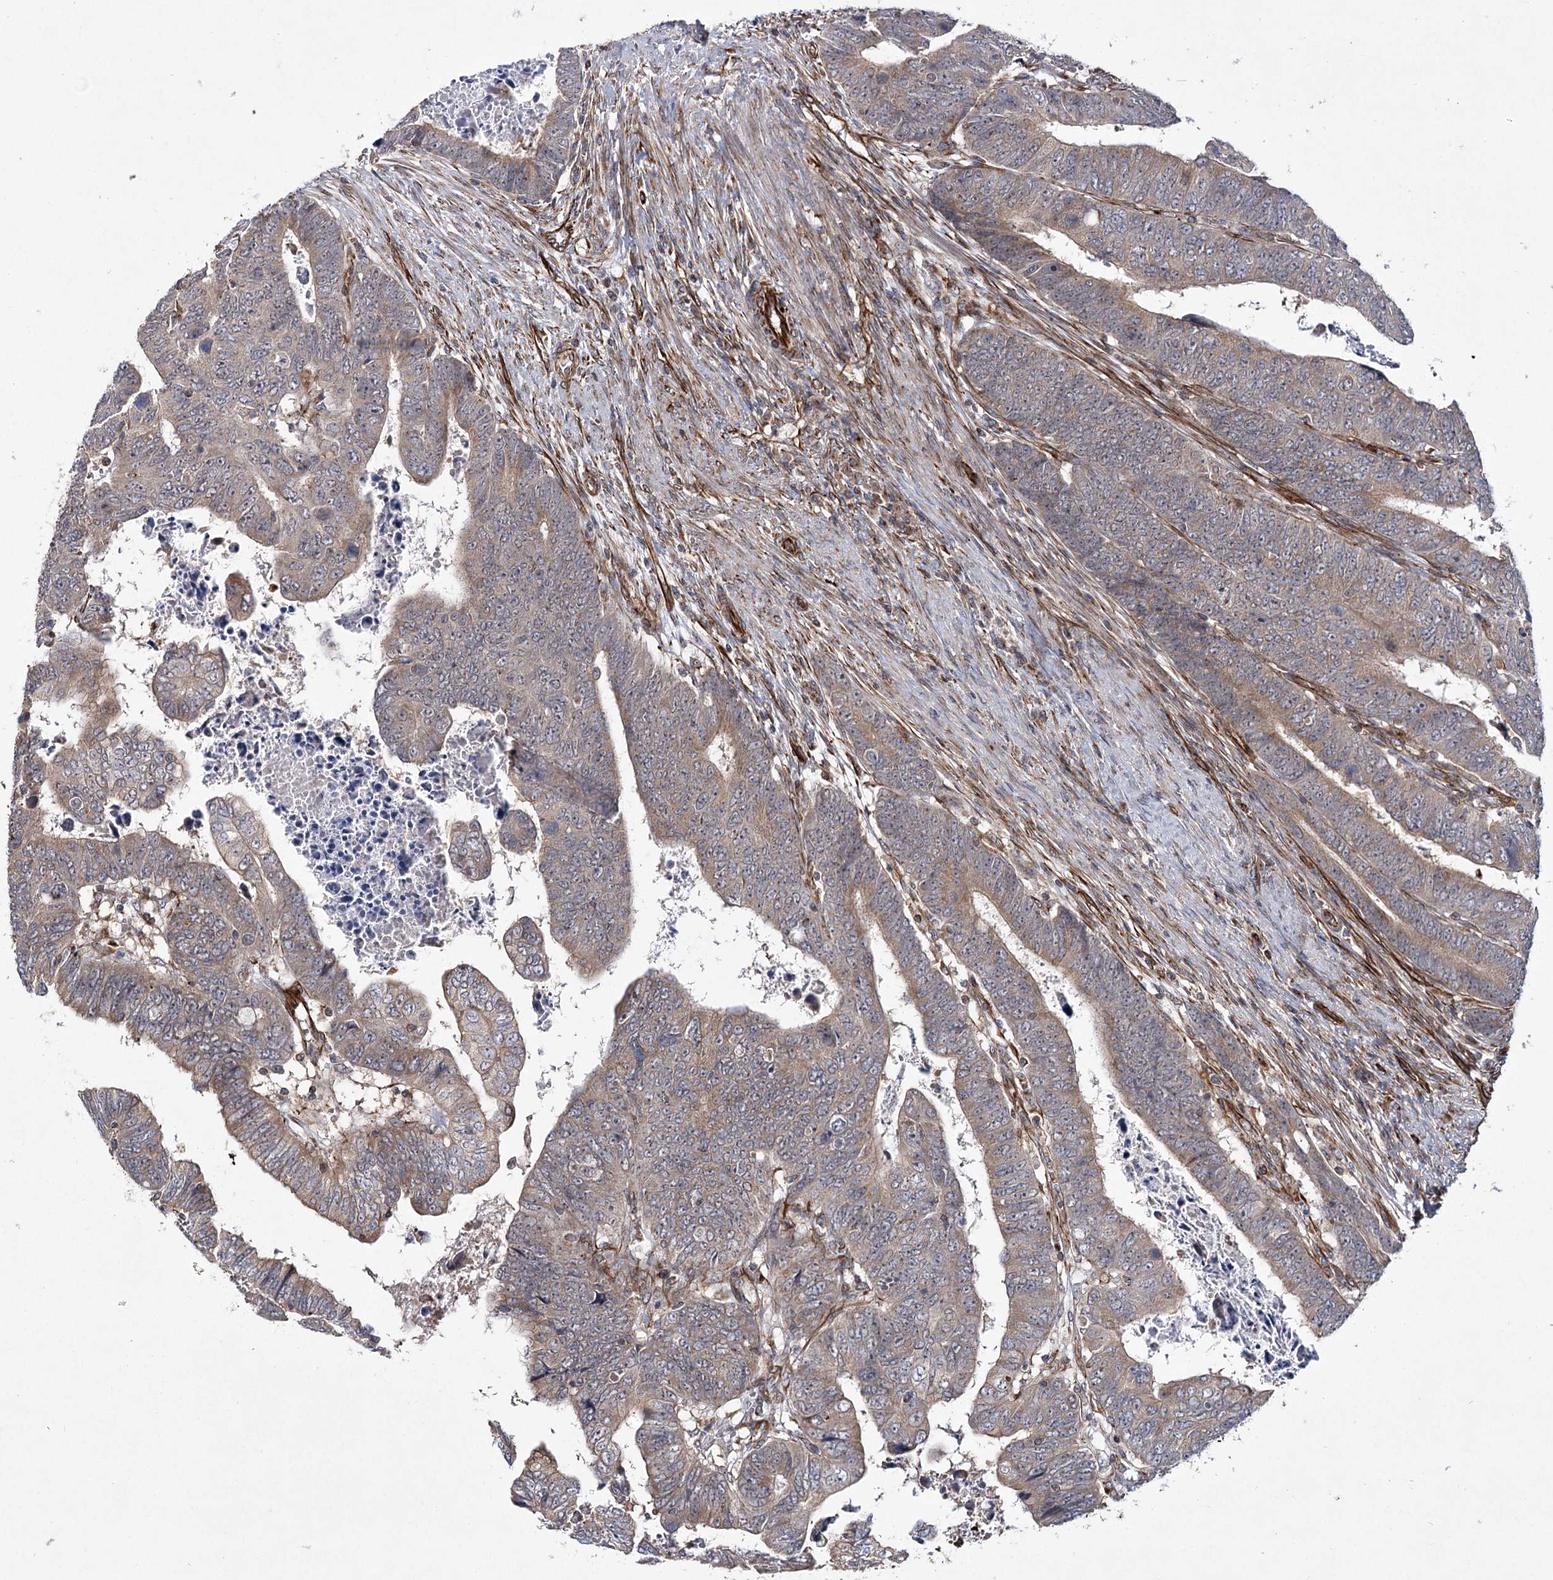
{"staining": {"intensity": "weak", "quantity": "25%-75%", "location": "cytoplasmic/membranous"}, "tissue": "colorectal cancer", "cell_type": "Tumor cells", "image_type": "cancer", "snomed": [{"axis": "morphology", "description": "Normal tissue, NOS"}, {"axis": "morphology", "description": "Adenocarcinoma, NOS"}, {"axis": "topography", "description": "Rectum"}], "caption": "Immunohistochemistry (IHC) photomicrograph of neoplastic tissue: human colorectal cancer (adenocarcinoma) stained using immunohistochemistry (IHC) displays low levels of weak protein expression localized specifically in the cytoplasmic/membranous of tumor cells, appearing as a cytoplasmic/membranous brown color.", "gene": "DPEP2", "patient": {"sex": "female", "age": 65}}